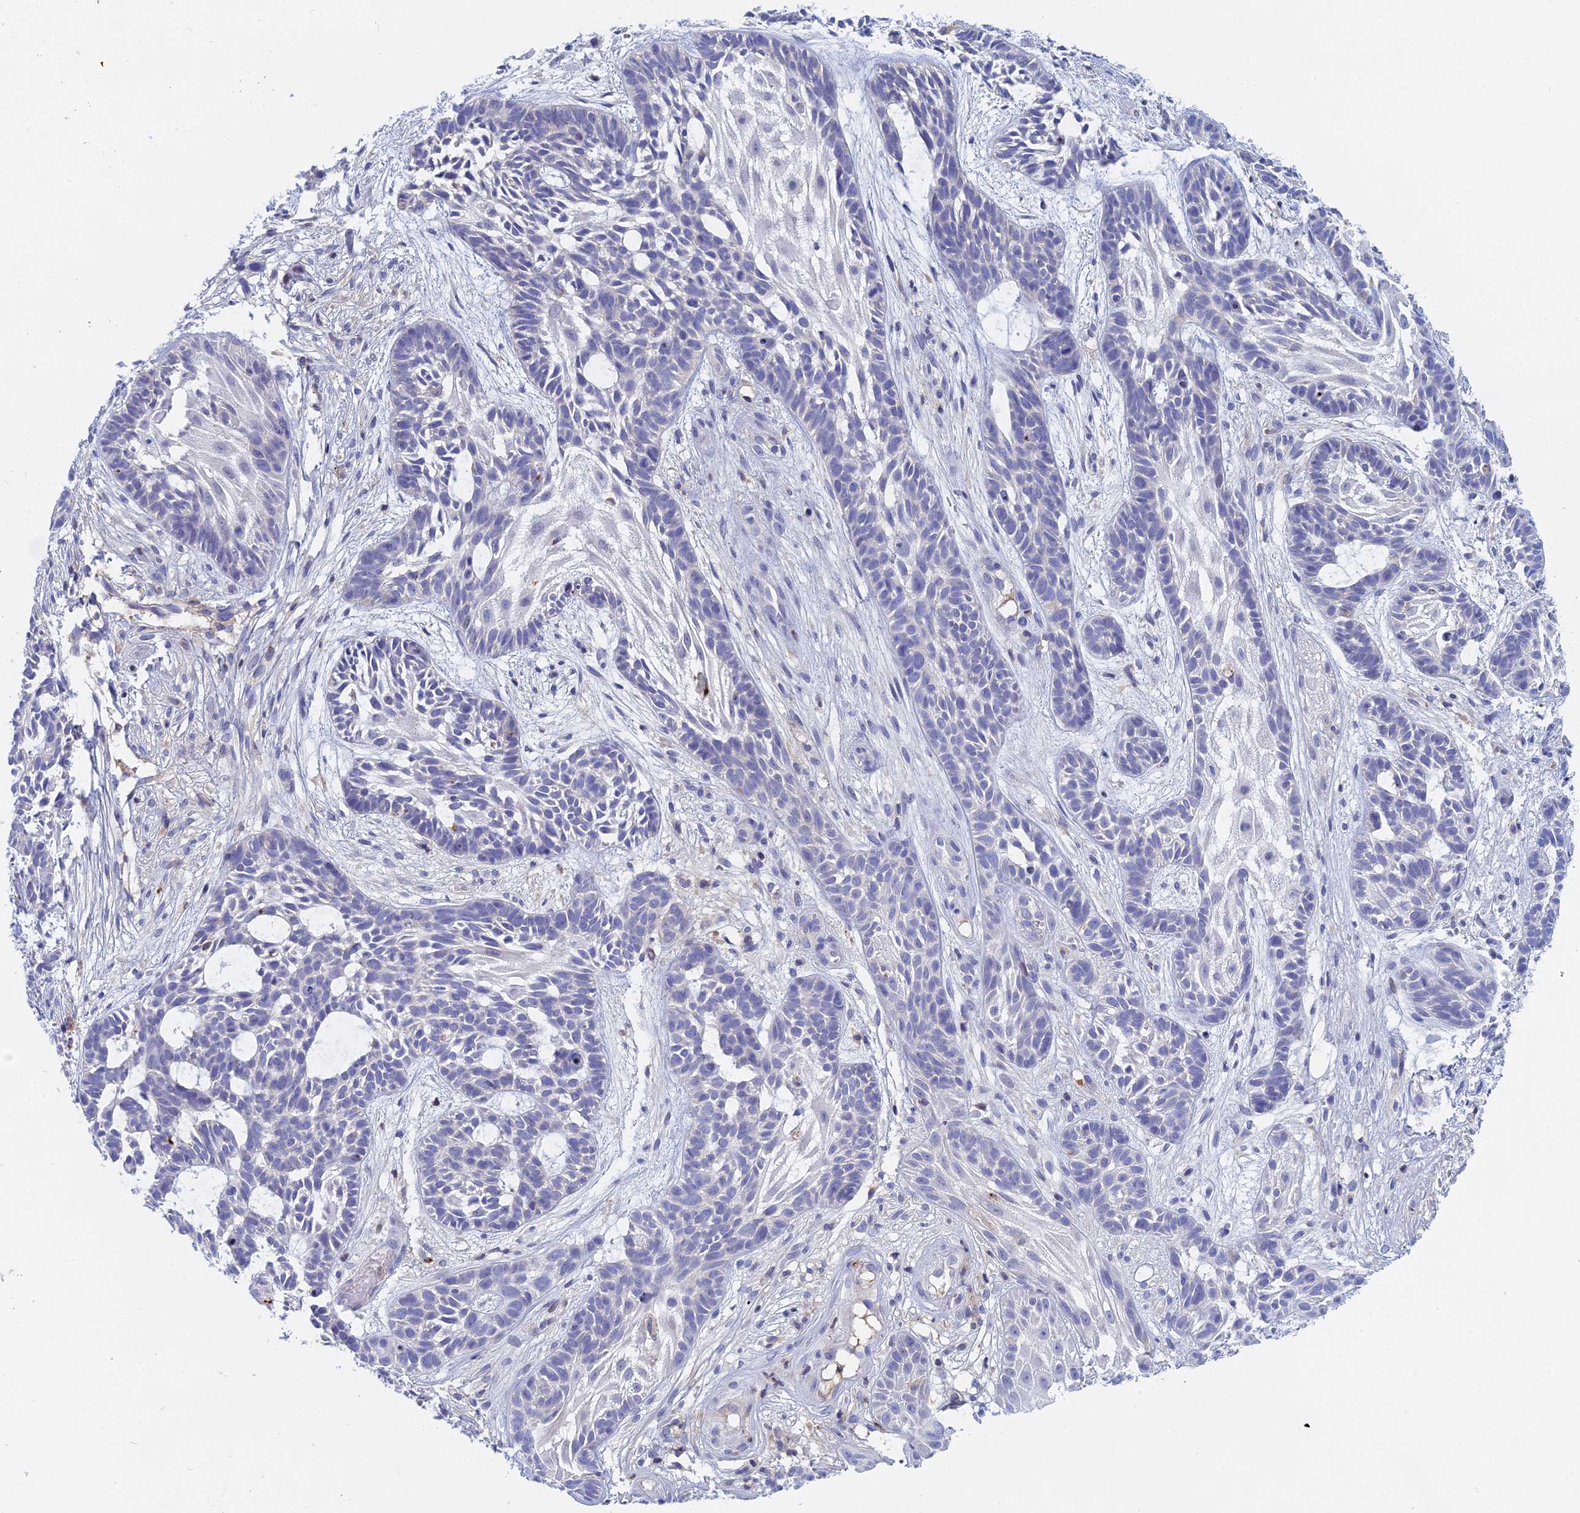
{"staining": {"intensity": "negative", "quantity": "none", "location": "none"}, "tissue": "skin cancer", "cell_type": "Tumor cells", "image_type": "cancer", "snomed": [{"axis": "morphology", "description": "Basal cell carcinoma"}, {"axis": "topography", "description": "Skin"}], "caption": "A high-resolution photomicrograph shows IHC staining of skin basal cell carcinoma, which exhibits no significant staining in tumor cells.", "gene": "ACP7", "patient": {"sex": "male", "age": 89}}